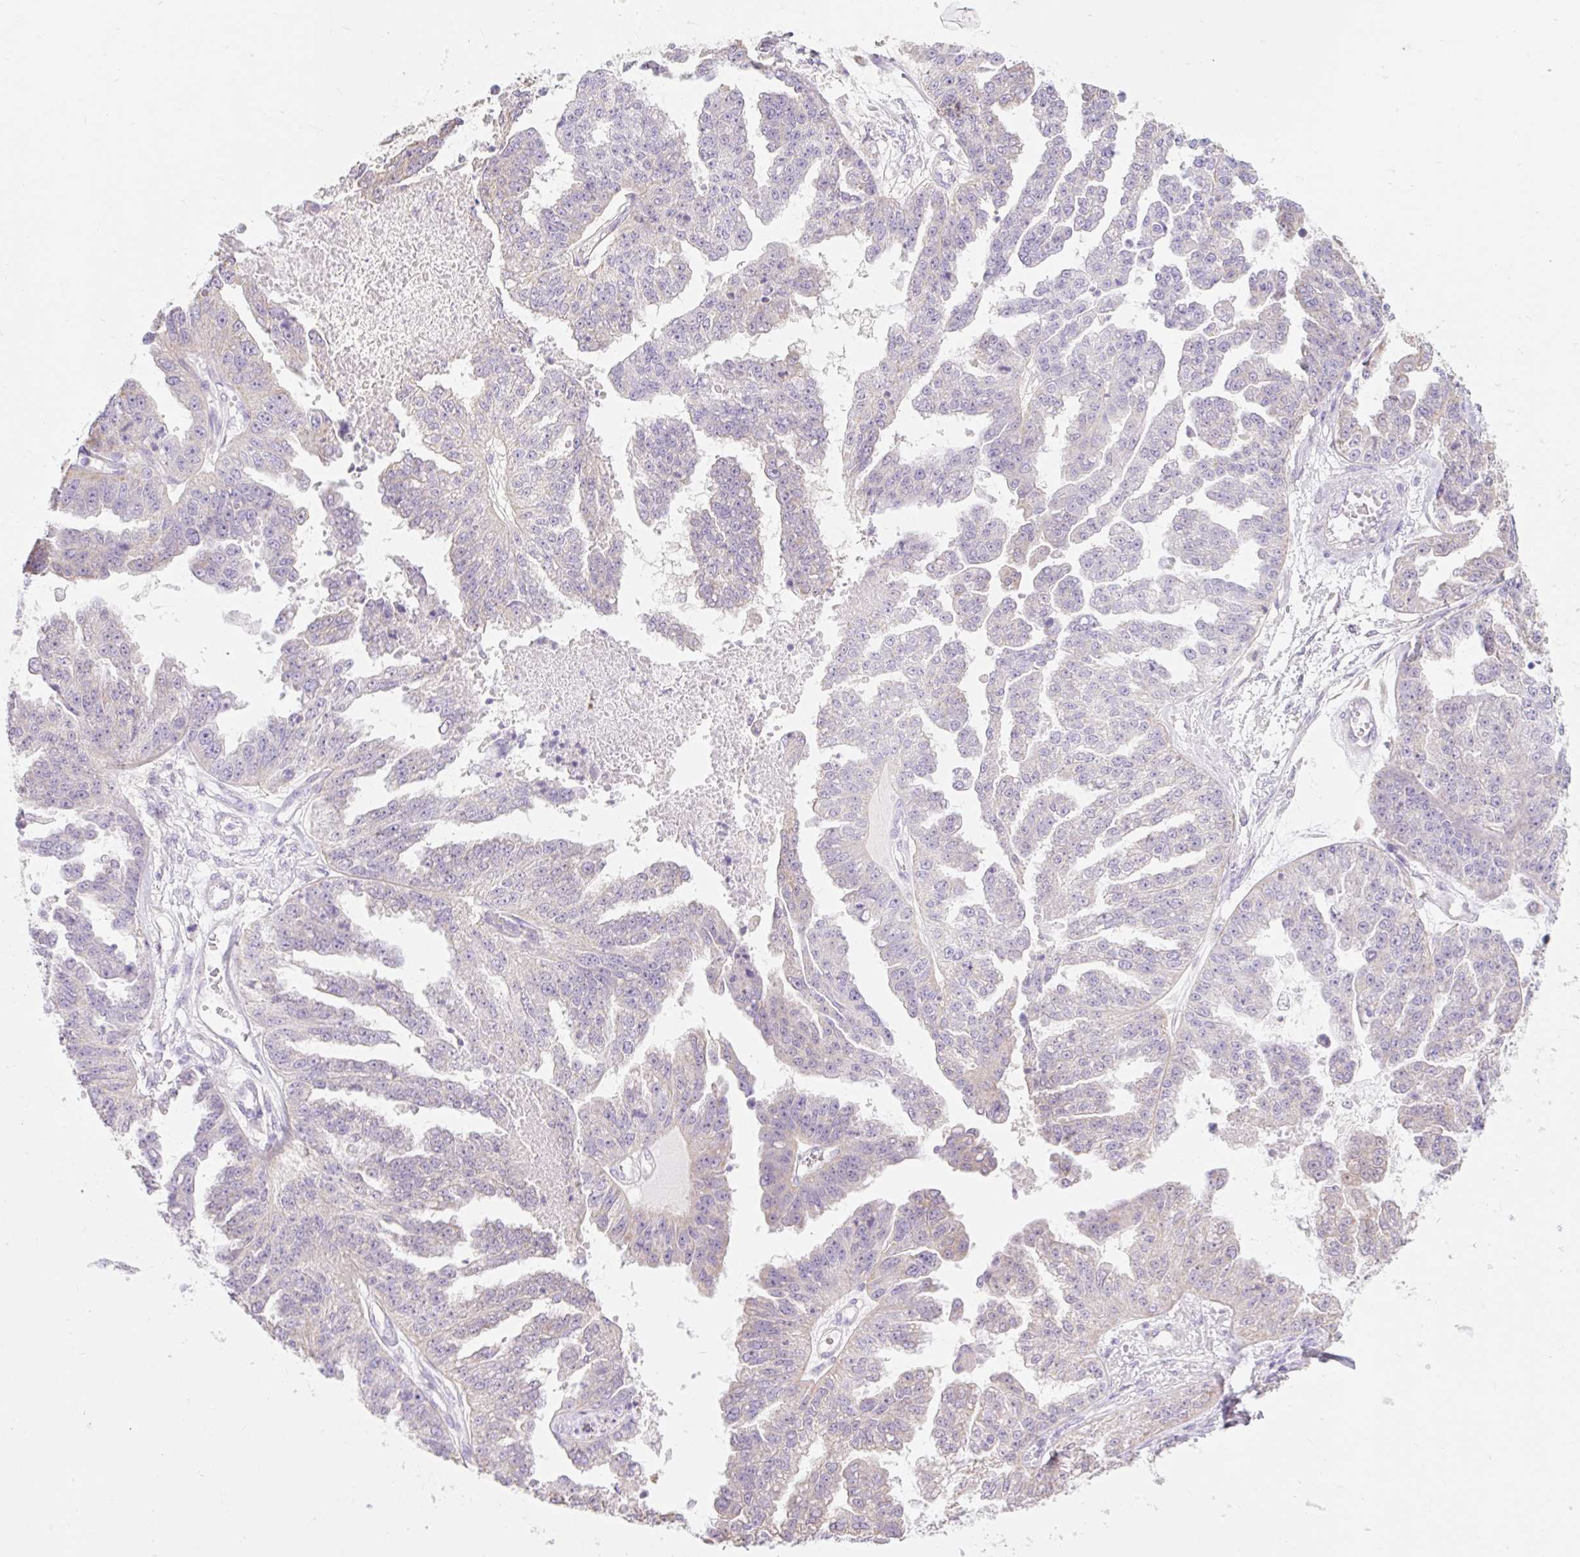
{"staining": {"intensity": "negative", "quantity": "none", "location": "none"}, "tissue": "ovarian cancer", "cell_type": "Tumor cells", "image_type": "cancer", "snomed": [{"axis": "morphology", "description": "Cystadenocarcinoma, serous, NOS"}, {"axis": "topography", "description": "Ovary"}], "caption": "Tumor cells are negative for brown protein staining in ovarian cancer.", "gene": "DHX35", "patient": {"sex": "female", "age": 58}}